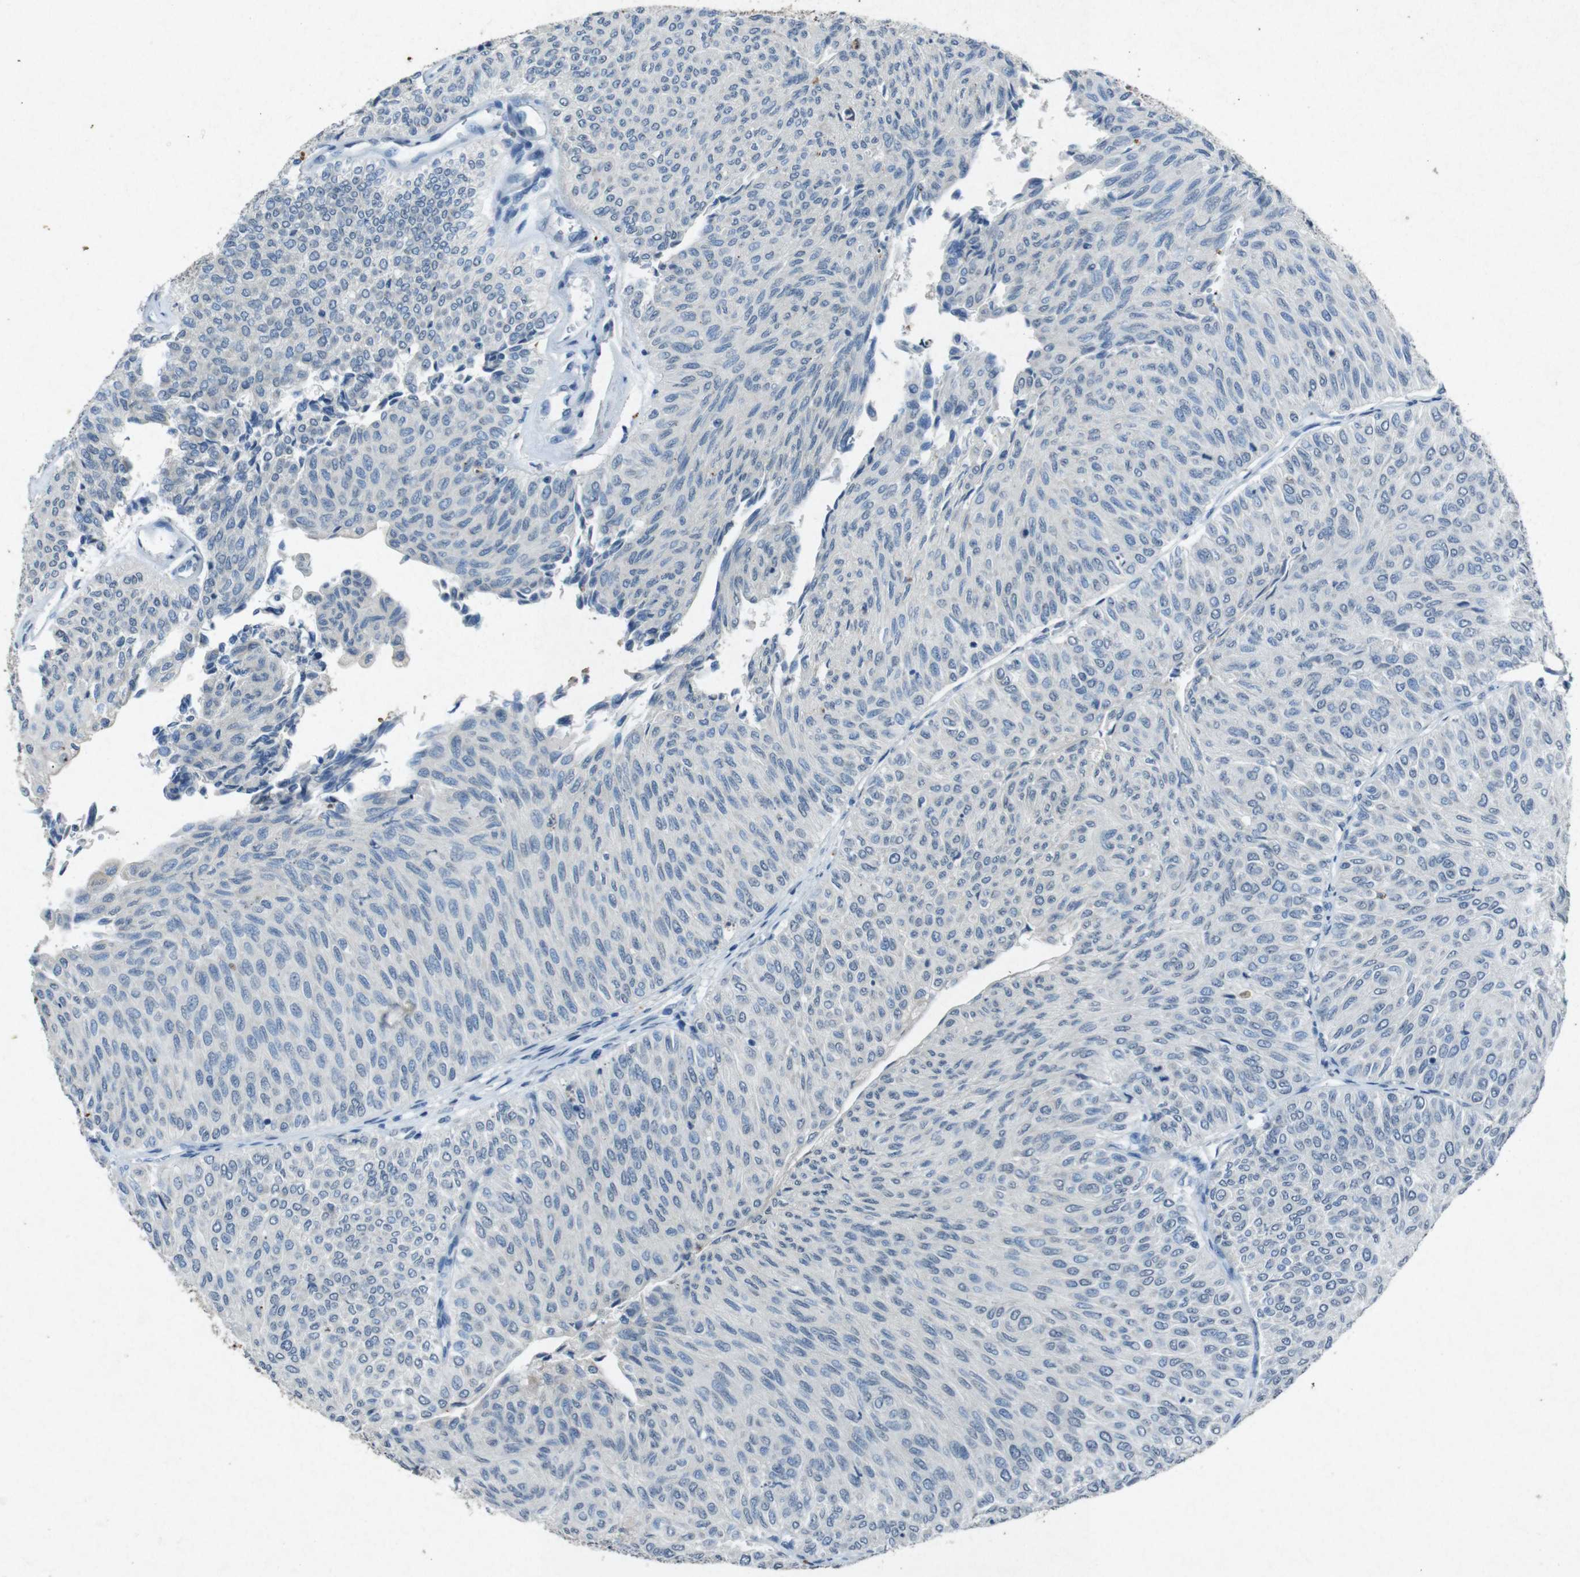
{"staining": {"intensity": "negative", "quantity": "none", "location": "none"}, "tissue": "urothelial cancer", "cell_type": "Tumor cells", "image_type": "cancer", "snomed": [{"axis": "morphology", "description": "Urothelial carcinoma, Low grade"}, {"axis": "topography", "description": "Urinary bladder"}], "caption": "Protein analysis of low-grade urothelial carcinoma displays no significant staining in tumor cells.", "gene": "STBD1", "patient": {"sex": "male", "age": 78}}